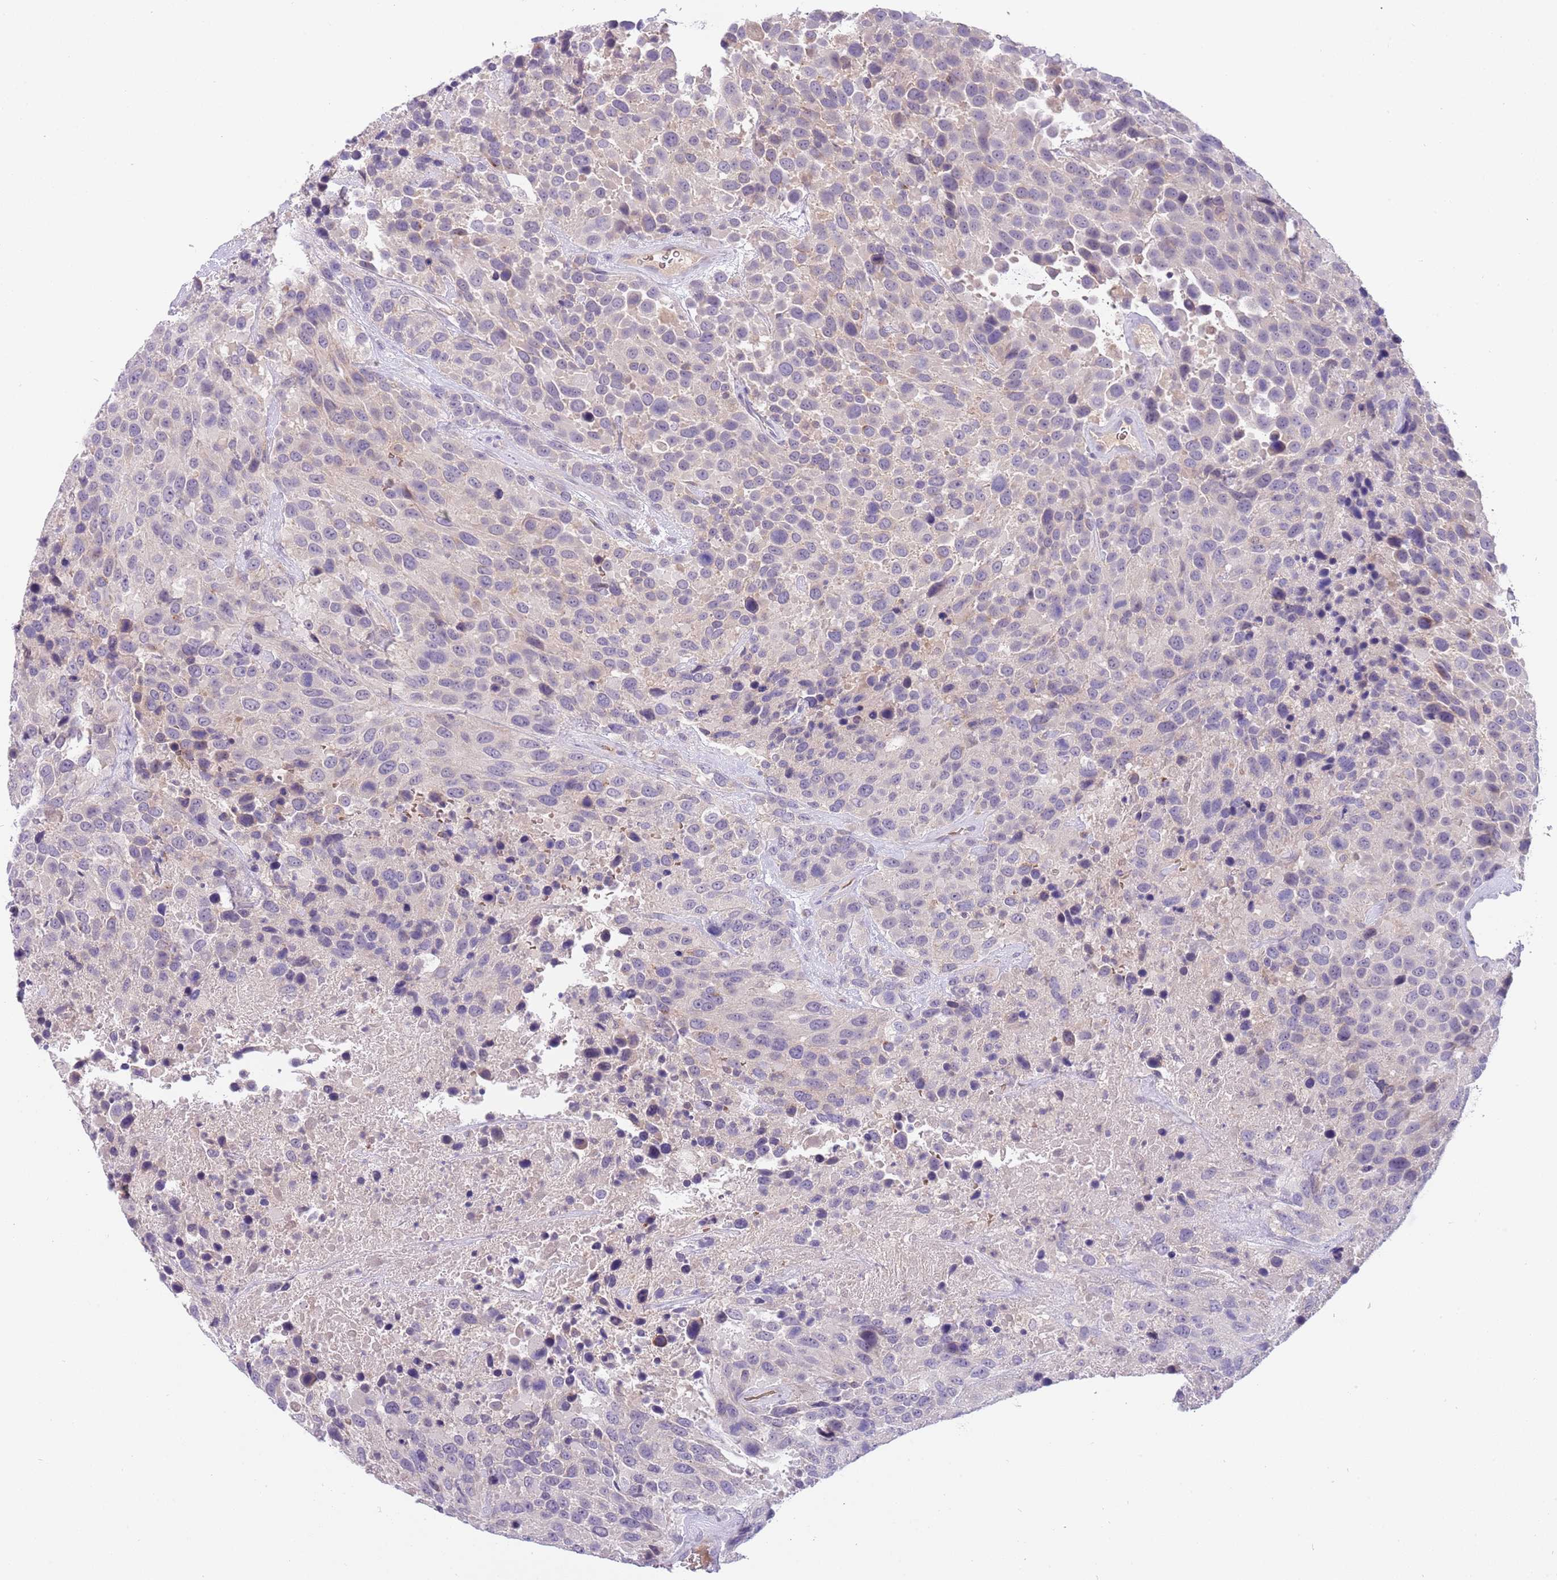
{"staining": {"intensity": "negative", "quantity": "none", "location": "none"}, "tissue": "urothelial cancer", "cell_type": "Tumor cells", "image_type": "cancer", "snomed": [{"axis": "morphology", "description": "Urothelial carcinoma, High grade"}, {"axis": "topography", "description": "Urinary bladder"}], "caption": "DAB (3,3'-diaminobenzidine) immunohistochemical staining of human urothelial cancer demonstrates no significant staining in tumor cells.", "gene": "CFAP73", "patient": {"sex": "female", "age": 70}}